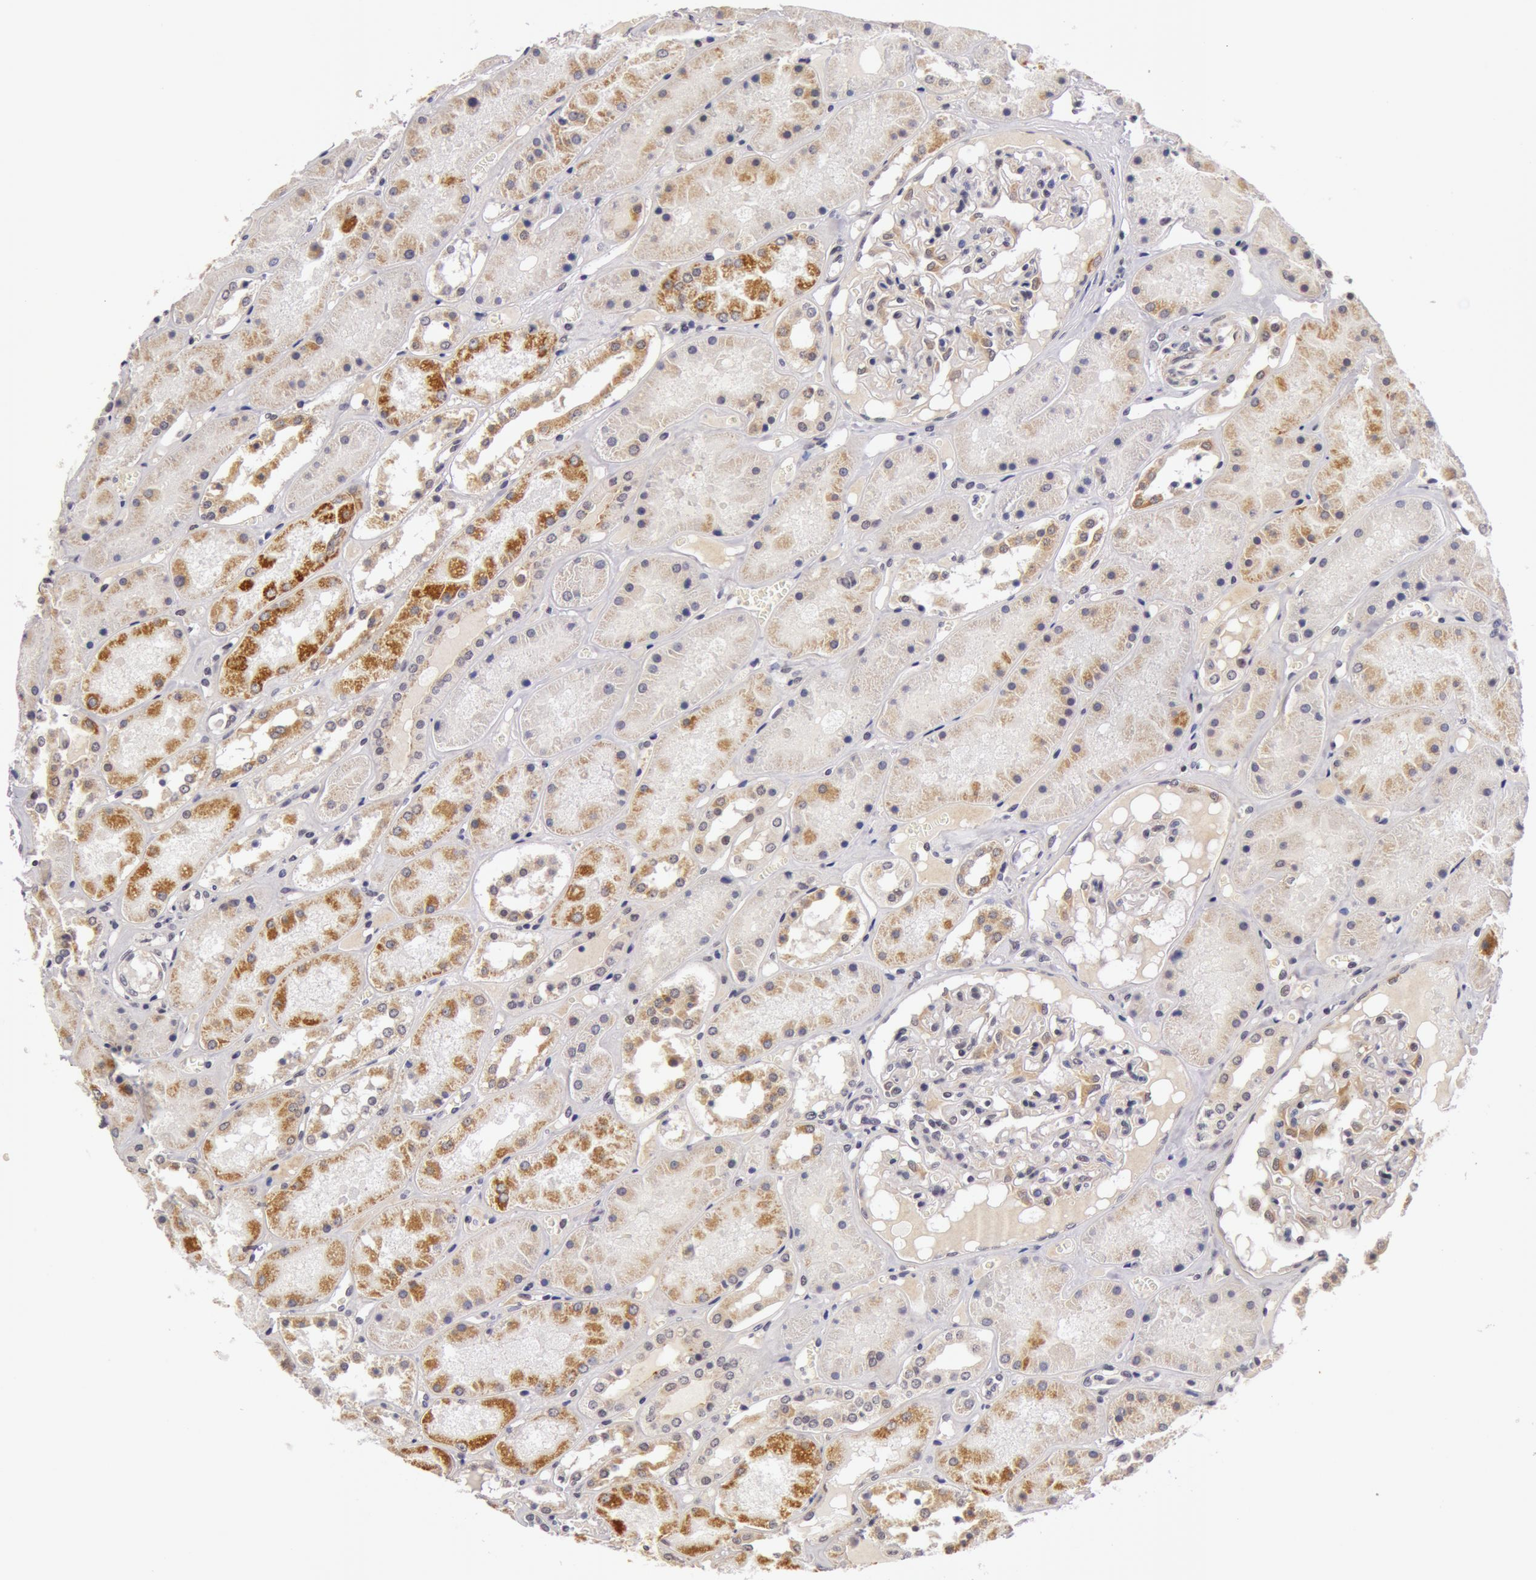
{"staining": {"intensity": "weak", "quantity": "<25%", "location": "cytoplasmic/membranous"}, "tissue": "kidney", "cell_type": "Cells in glomeruli", "image_type": "normal", "snomed": [{"axis": "morphology", "description": "Normal tissue, NOS"}, {"axis": "topography", "description": "Kidney"}], "caption": "Immunohistochemical staining of normal human kidney shows no significant staining in cells in glomeruli. (DAB (3,3'-diaminobenzidine) immunohistochemistry (IHC) visualized using brightfield microscopy, high magnification).", "gene": "SYTL4", "patient": {"sex": "male", "age": 36}}